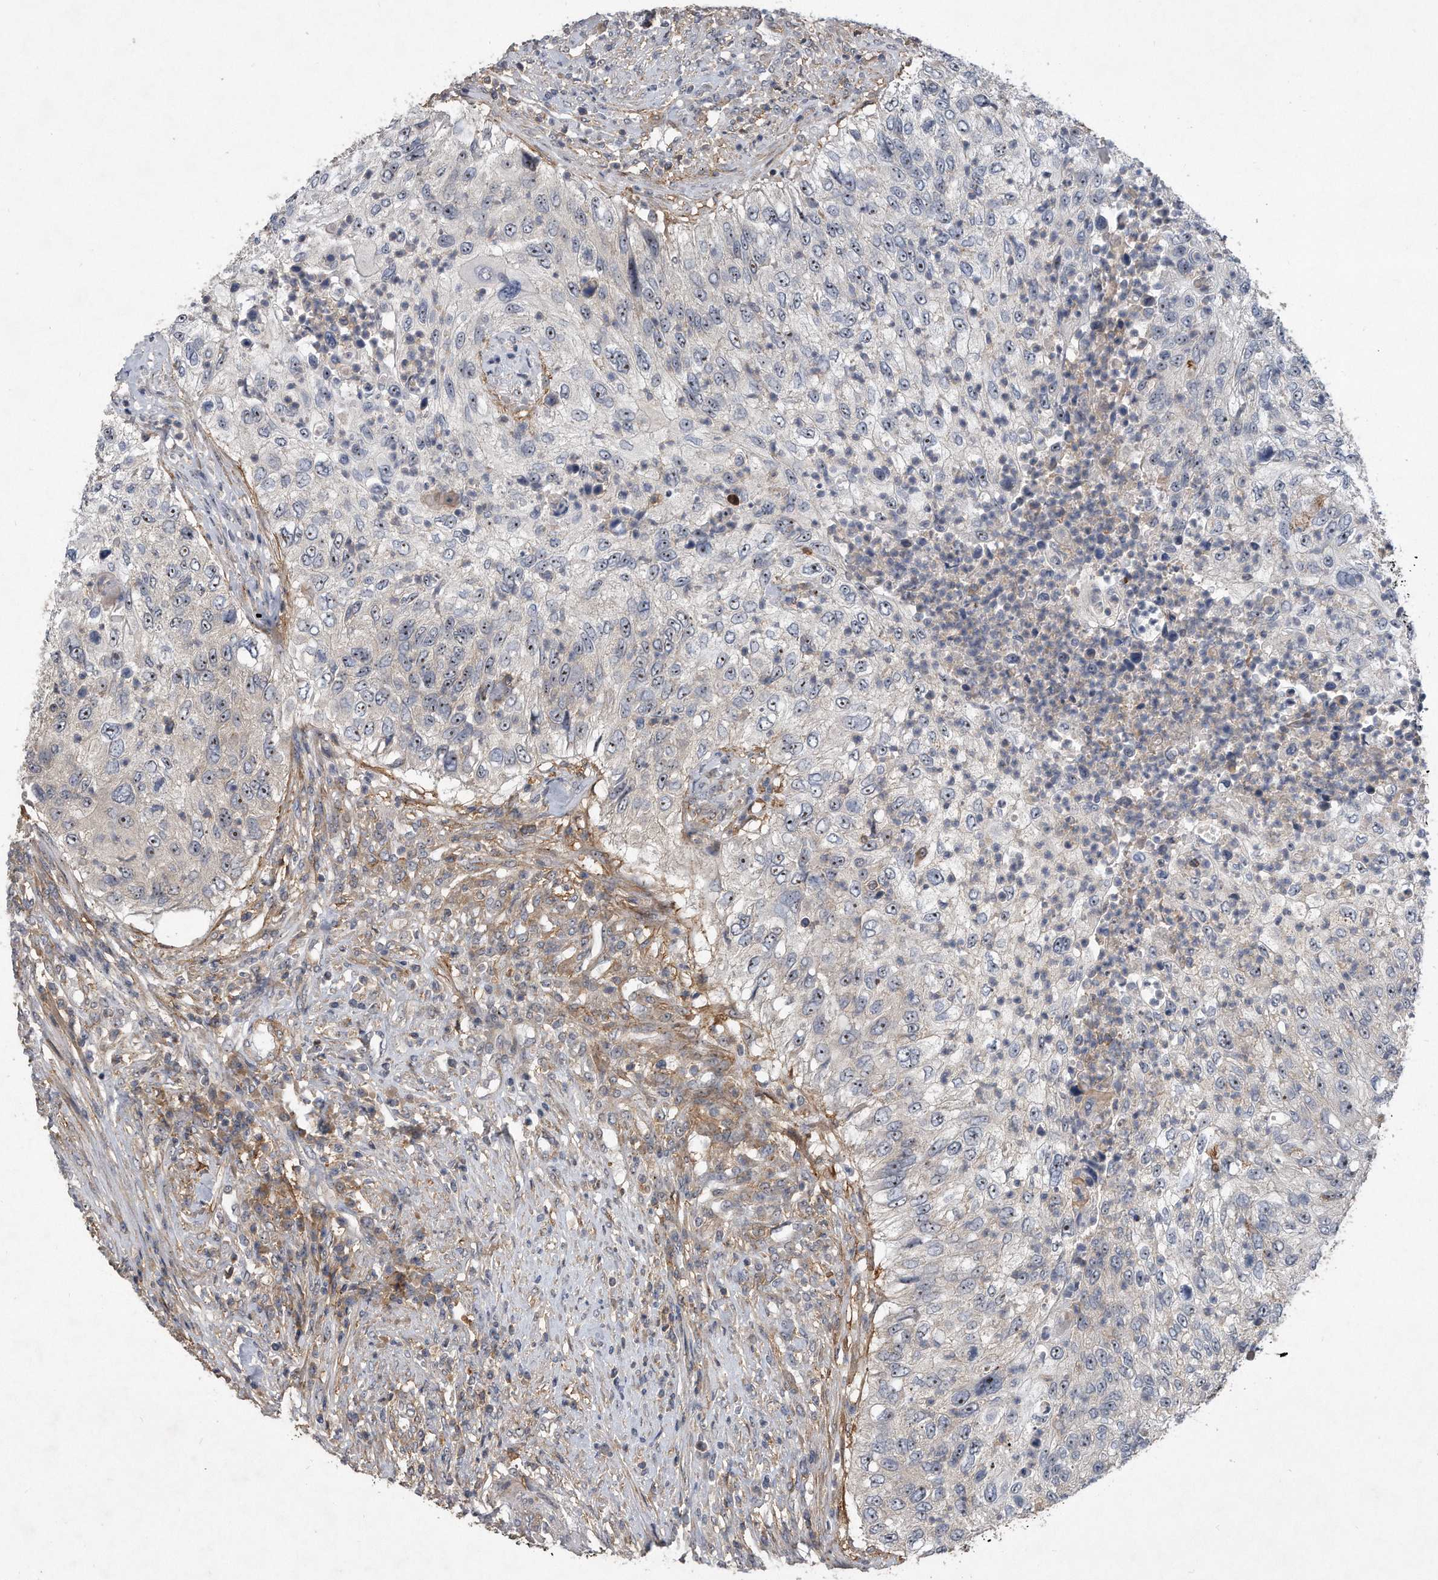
{"staining": {"intensity": "moderate", "quantity": "<25%", "location": "nuclear"}, "tissue": "urothelial cancer", "cell_type": "Tumor cells", "image_type": "cancer", "snomed": [{"axis": "morphology", "description": "Urothelial carcinoma, High grade"}, {"axis": "topography", "description": "Urinary bladder"}], "caption": "Approximately <25% of tumor cells in urothelial cancer display moderate nuclear protein staining as visualized by brown immunohistochemical staining.", "gene": "PGBD2", "patient": {"sex": "female", "age": 60}}